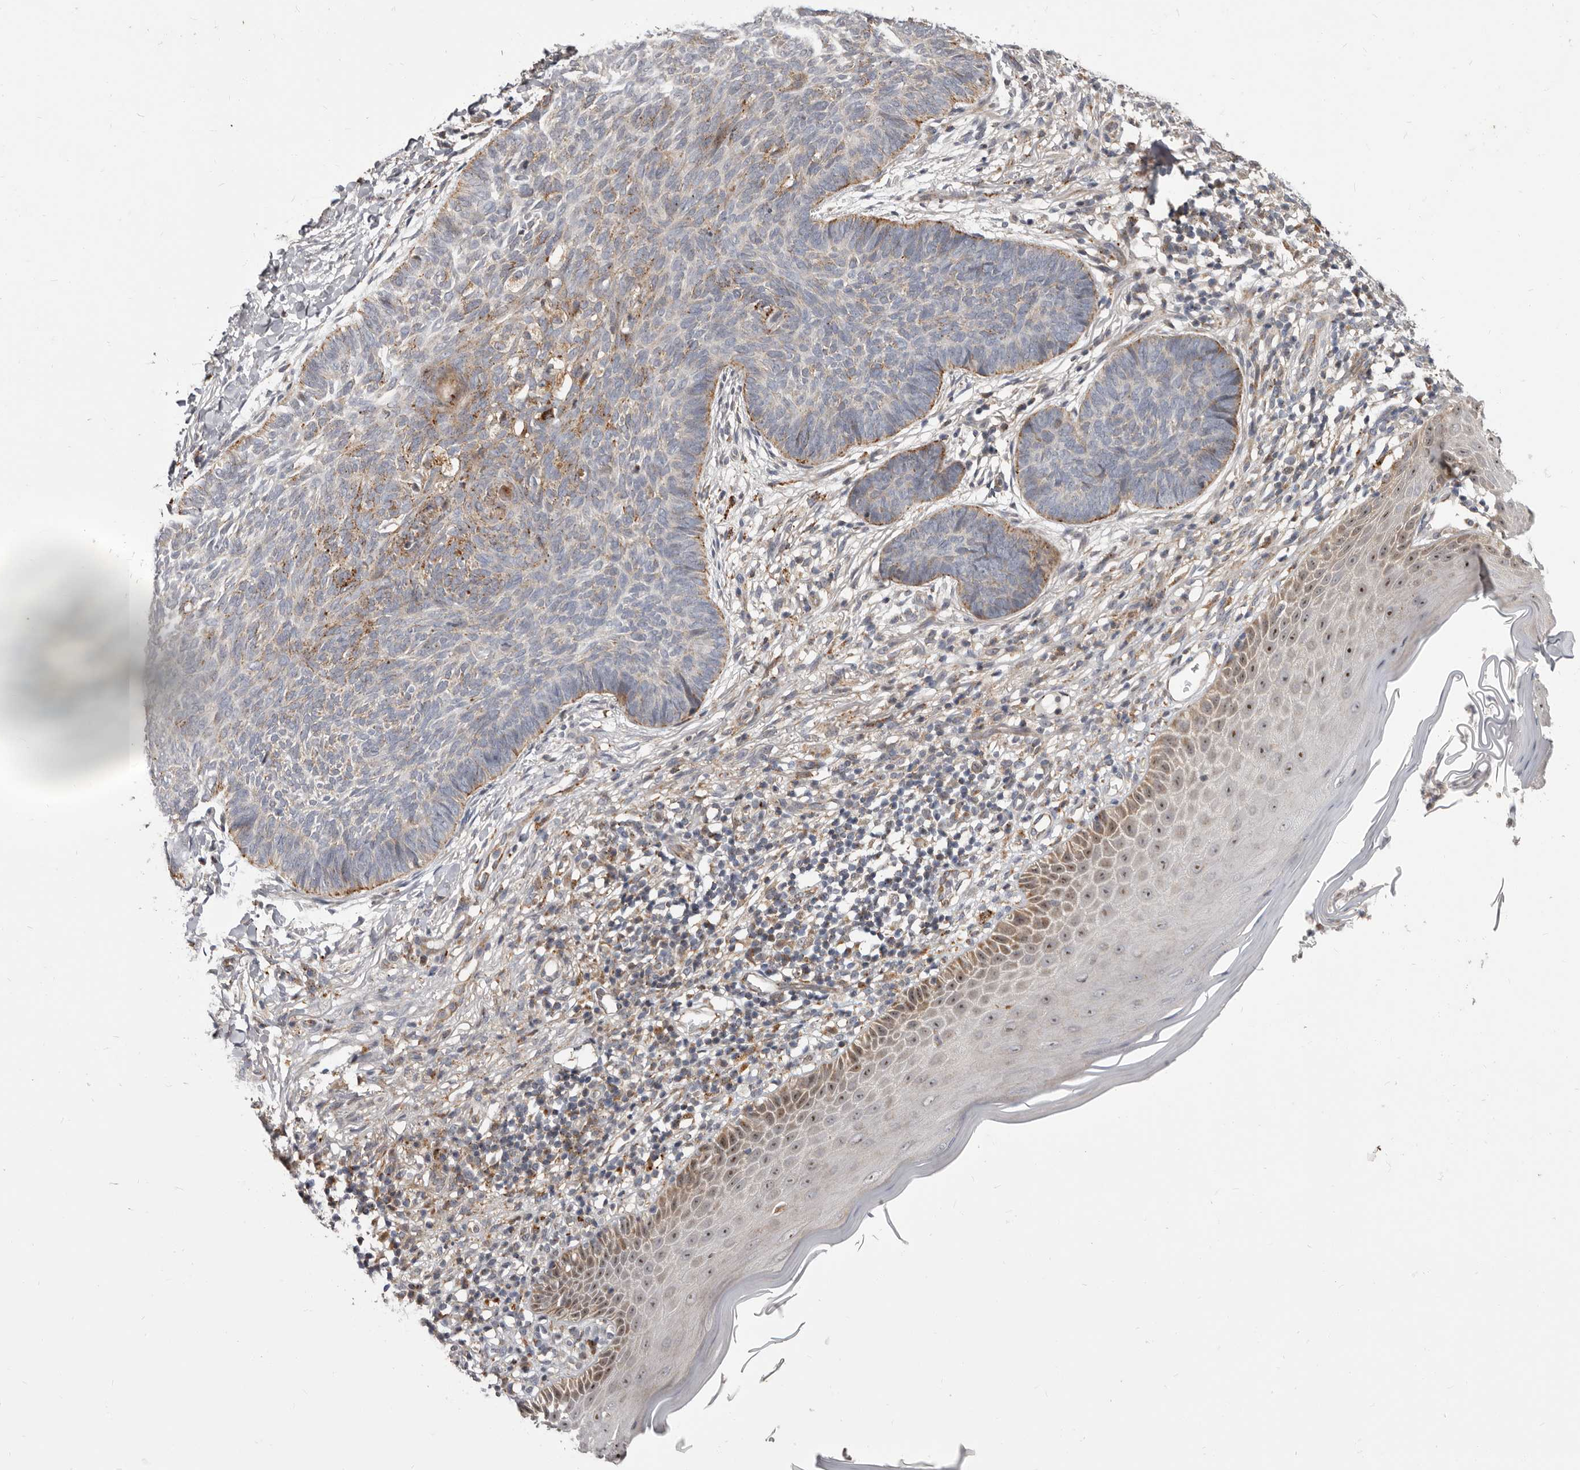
{"staining": {"intensity": "moderate", "quantity": "<25%", "location": "cytoplasmic/membranous"}, "tissue": "skin cancer", "cell_type": "Tumor cells", "image_type": "cancer", "snomed": [{"axis": "morphology", "description": "Normal tissue, NOS"}, {"axis": "morphology", "description": "Basal cell carcinoma"}, {"axis": "topography", "description": "Skin"}], "caption": "DAB (3,3'-diaminobenzidine) immunohistochemical staining of skin basal cell carcinoma shows moderate cytoplasmic/membranous protein positivity in approximately <25% of tumor cells.", "gene": "SMC4", "patient": {"sex": "male", "age": 50}}